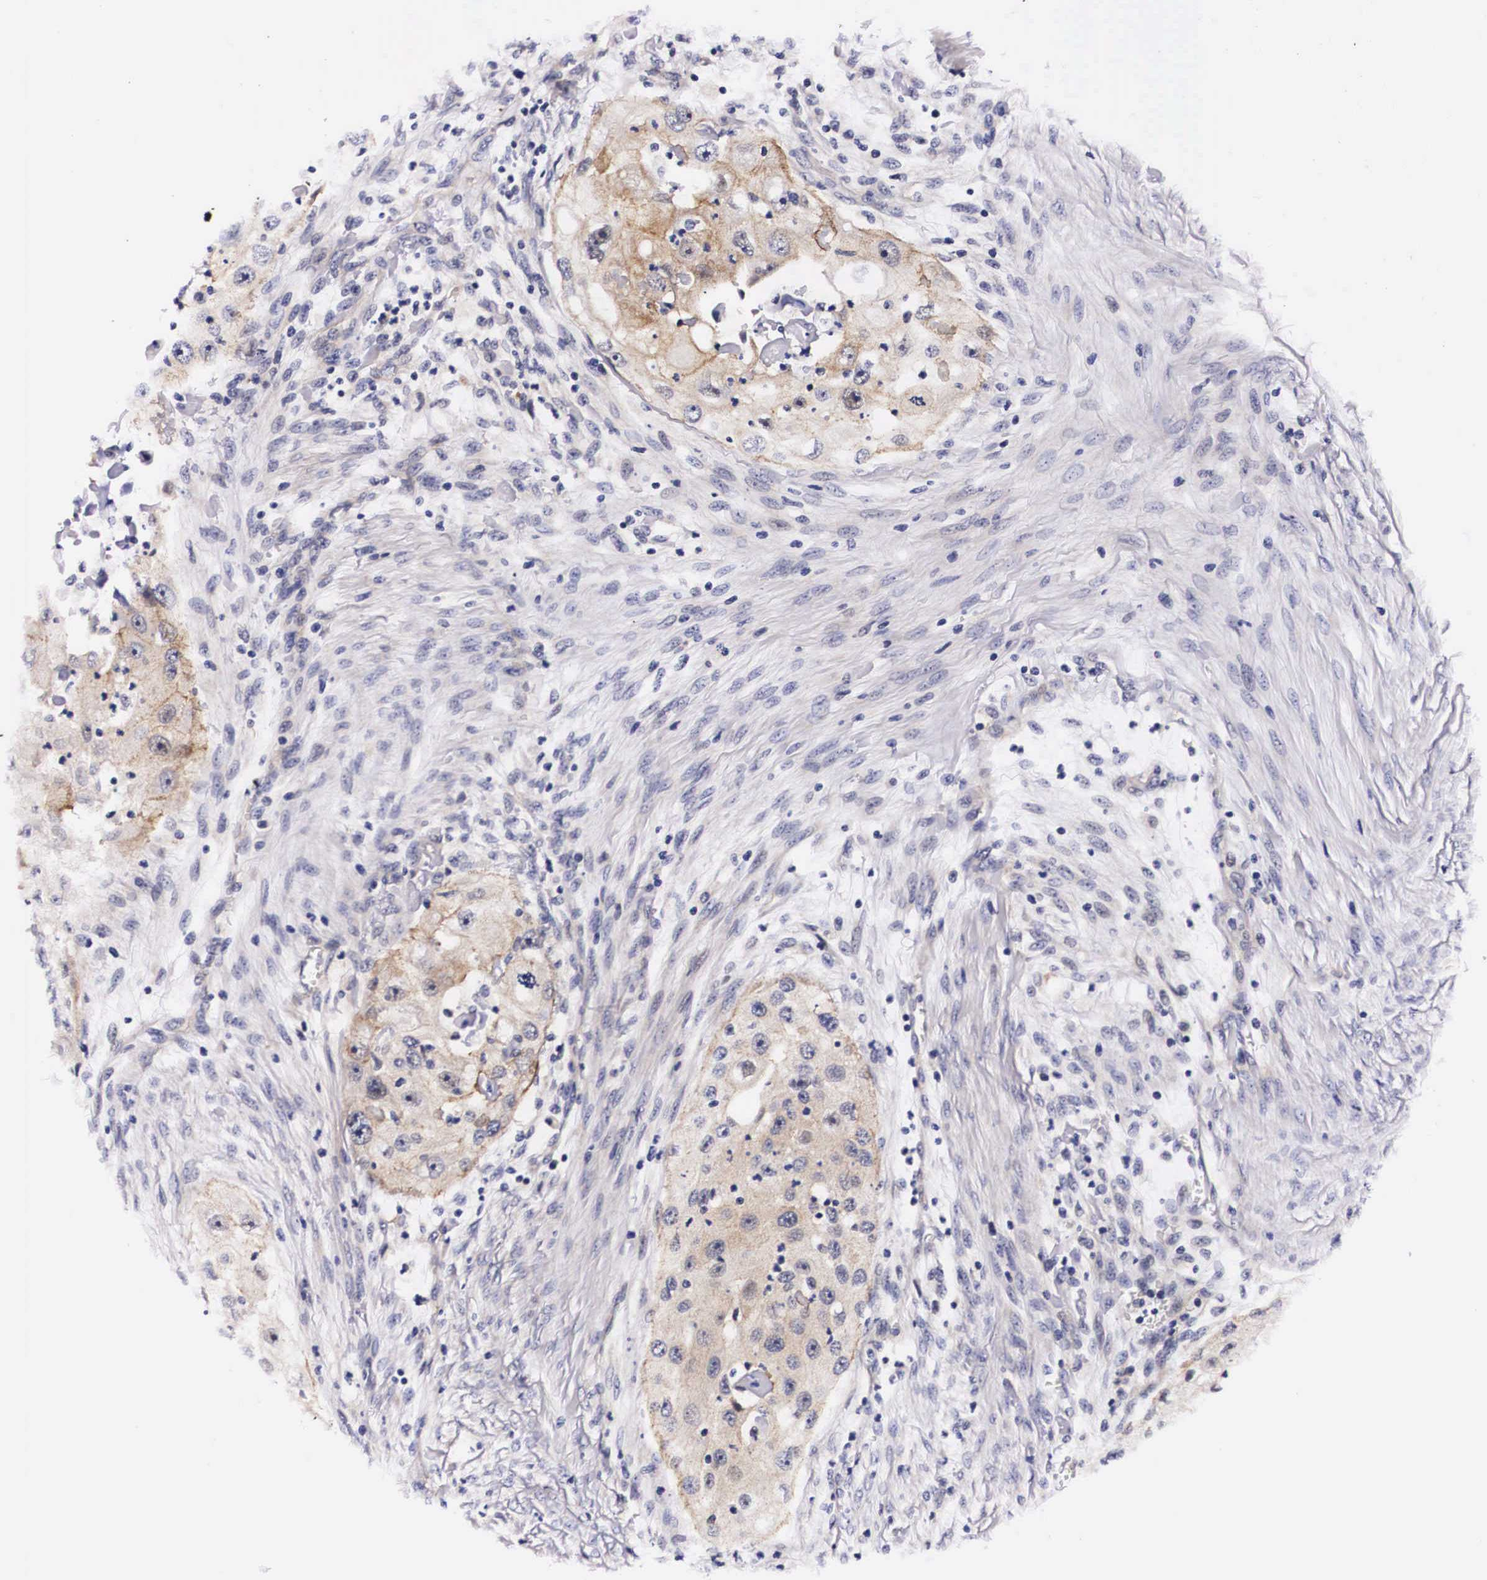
{"staining": {"intensity": "moderate", "quantity": "25%-75%", "location": "cytoplasmic/membranous"}, "tissue": "head and neck cancer", "cell_type": "Tumor cells", "image_type": "cancer", "snomed": [{"axis": "morphology", "description": "Squamous cell carcinoma, NOS"}, {"axis": "topography", "description": "Head-Neck"}], "caption": "A brown stain highlights moderate cytoplasmic/membranous staining of a protein in human head and neck cancer (squamous cell carcinoma) tumor cells. (Brightfield microscopy of DAB IHC at high magnification).", "gene": "PHETA2", "patient": {"sex": "male", "age": 64}}